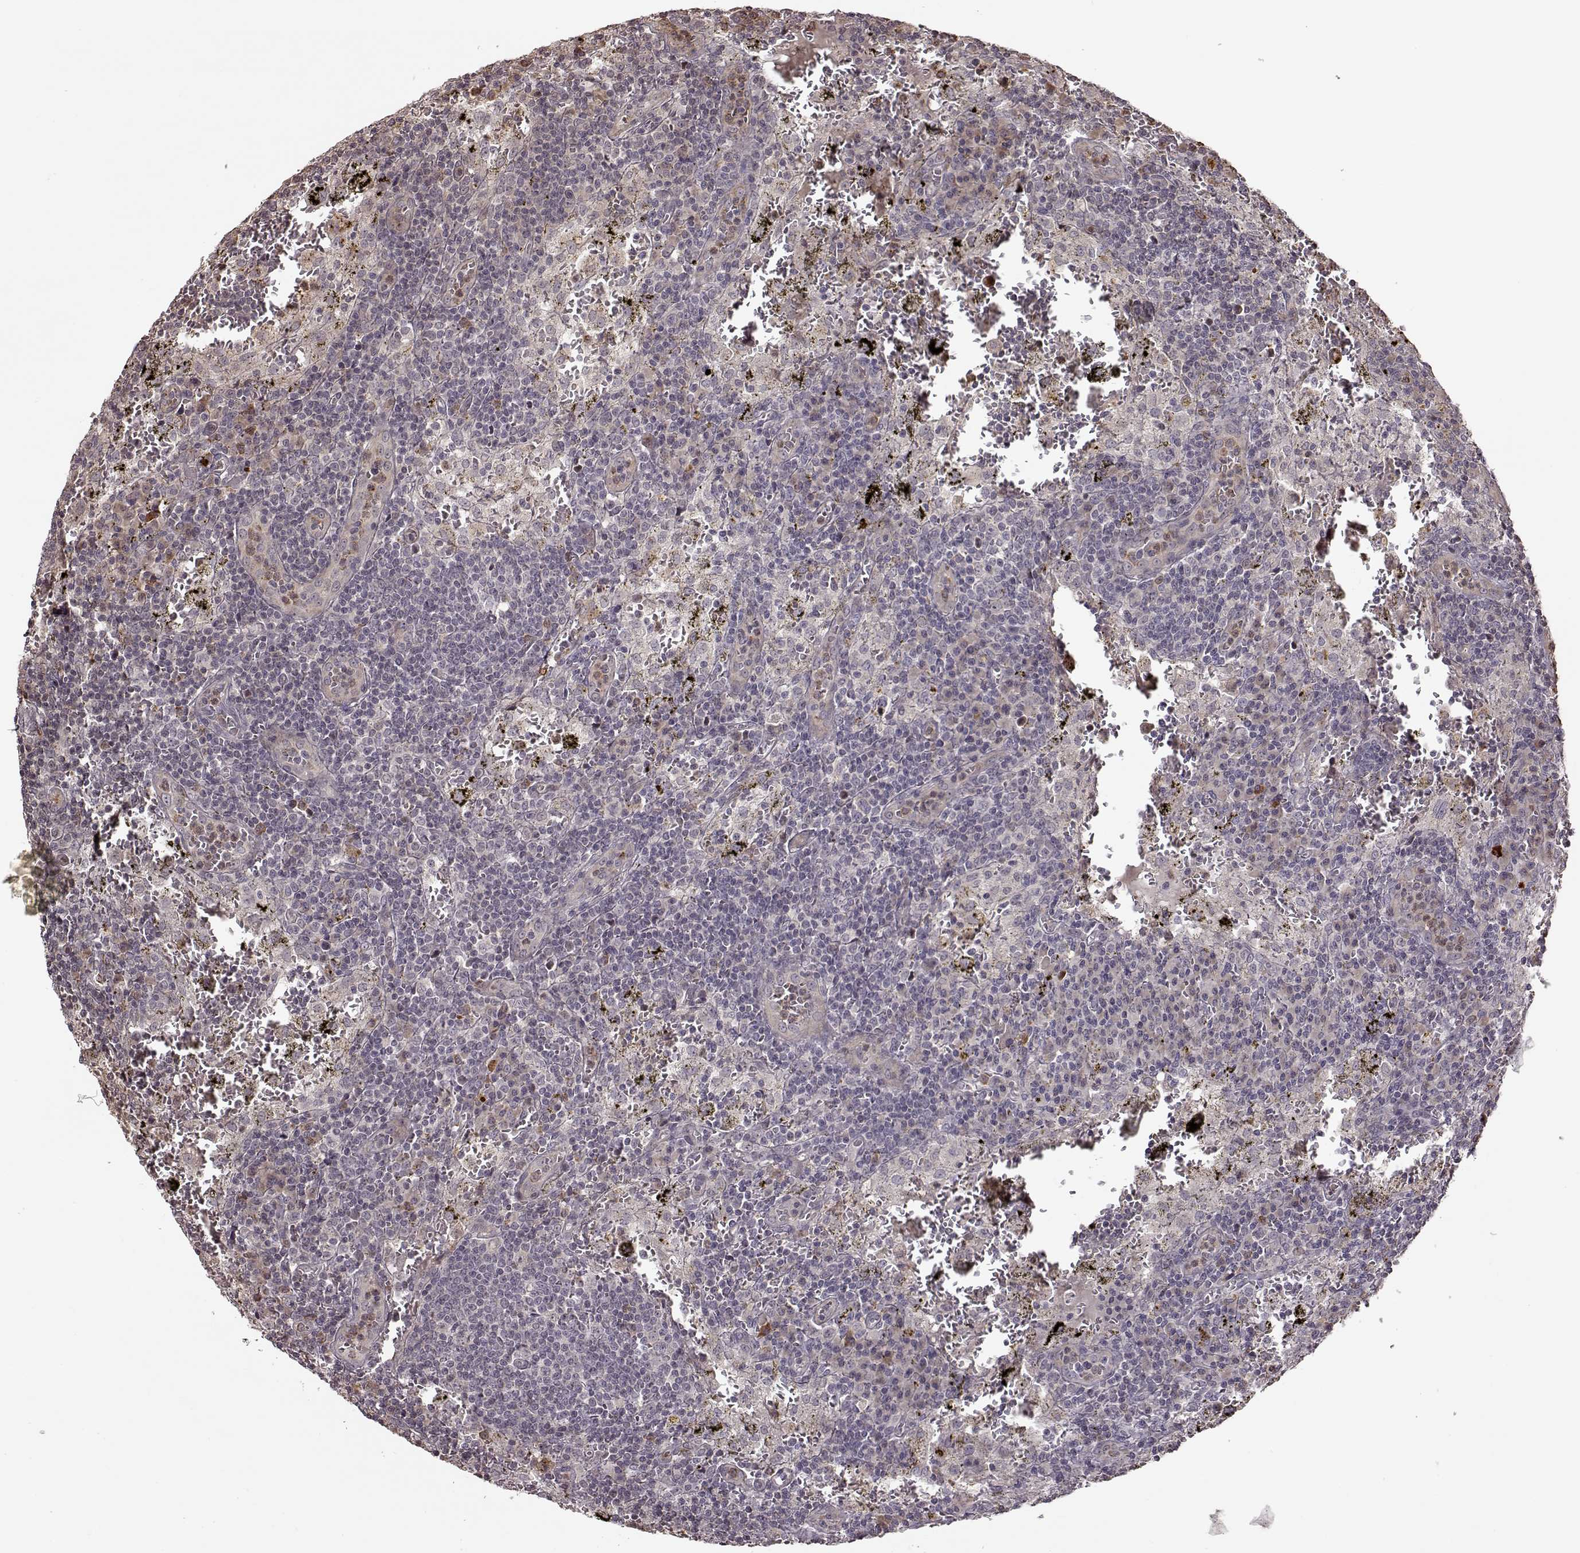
{"staining": {"intensity": "negative", "quantity": "none", "location": "none"}, "tissue": "lymph node", "cell_type": "Non-germinal center cells", "image_type": "normal", "snomed": [{"axis": "morphology", "description": "Normal tissue, NOS"}, {"axis": "topography", "description": "Lymph node"}], "caption": "The micrograph displays no significant positivity in non-germinal center cells of lymph node.", "gene": "CRB1", "patient": {"sex": "male", "age": 62}}